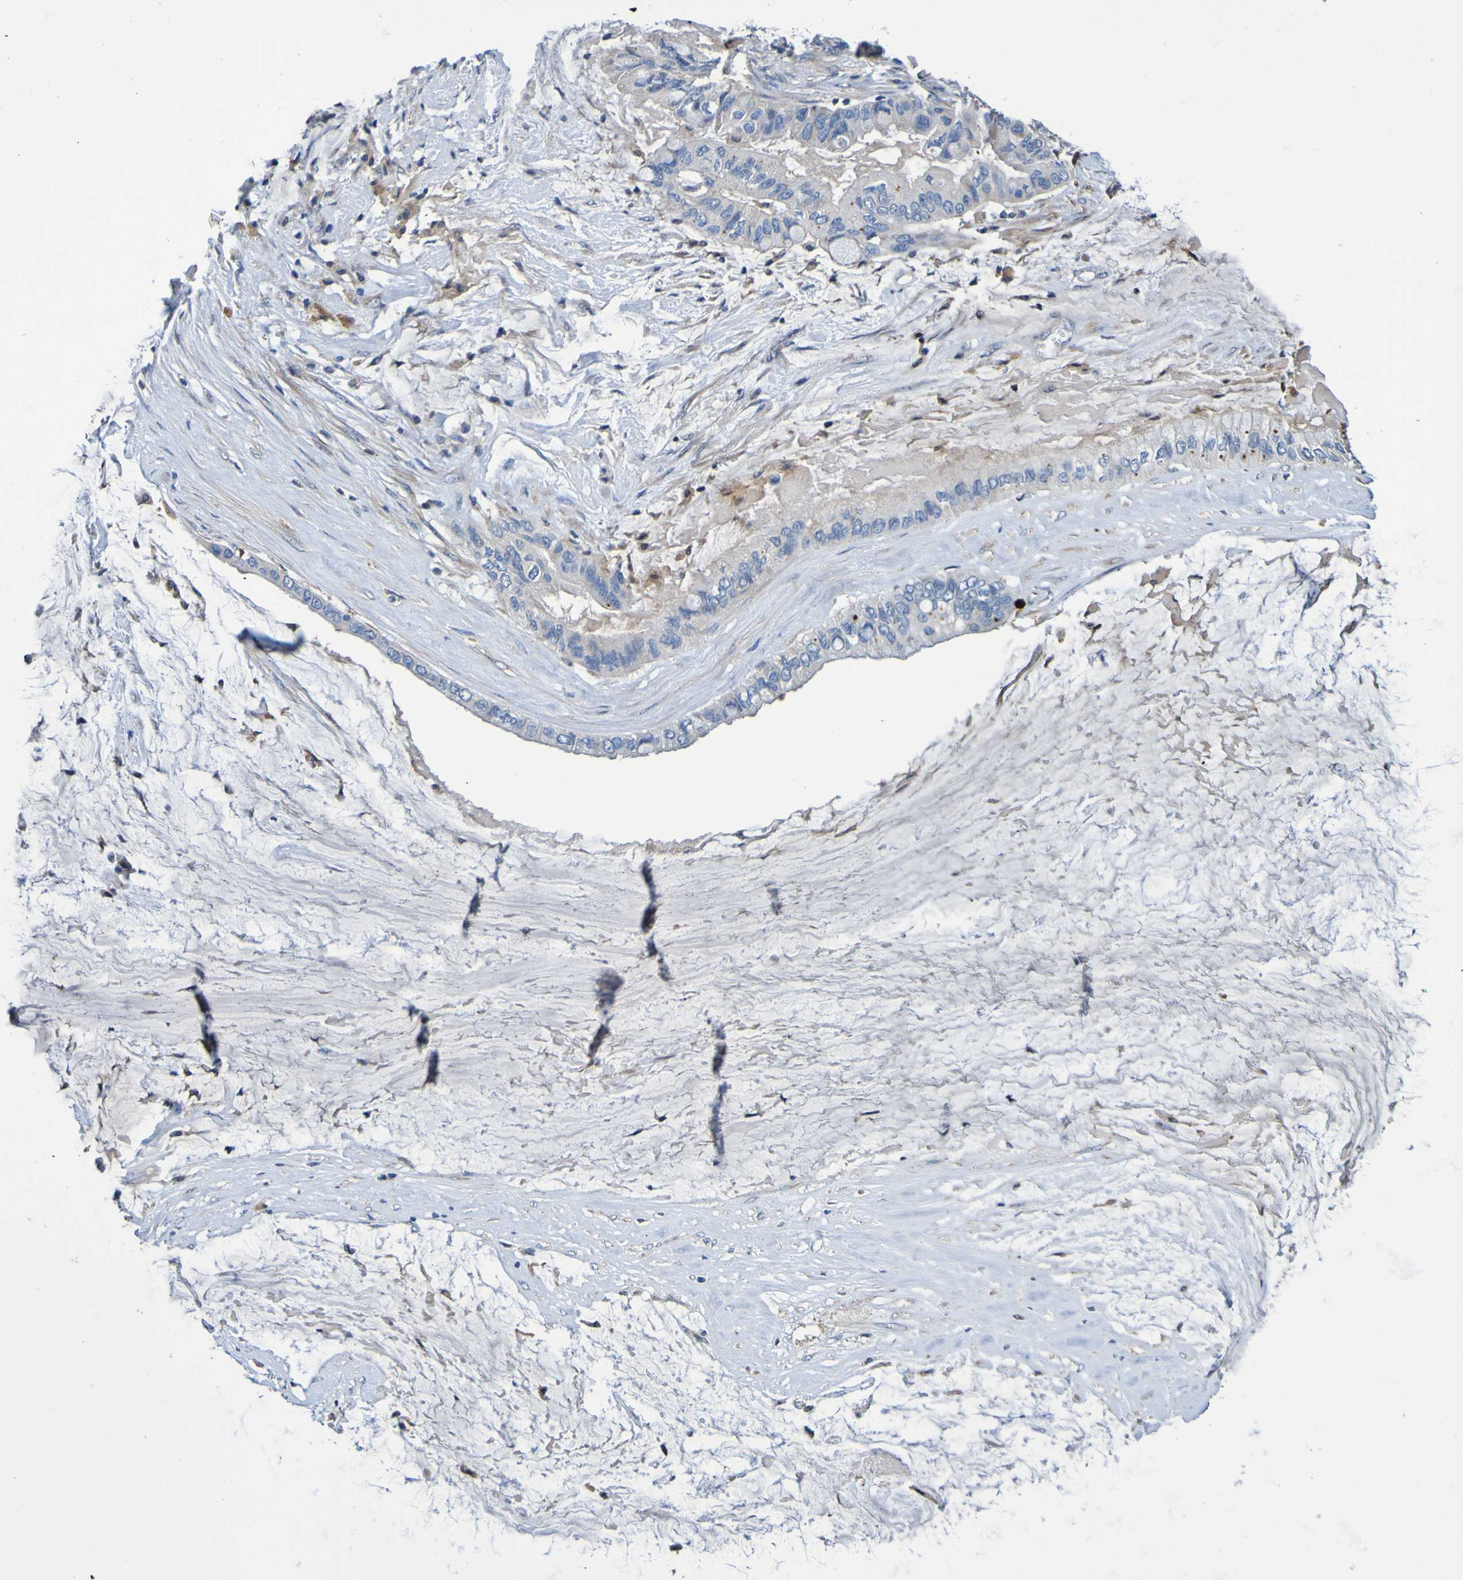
{"staining": {"intensity": "weak", "quantity": ">75%", "location": "cytoplasmic/membranous"}, "tissue": "ovarian cancer", "cell_type": "Tumor cells", "image_type": "cancer", "snomed": [{"axis": "morphology", "description": "Cystadenocarcinoma, mucinous, NOS"}, {"axis": "topography", "description": "Ovary"}], "caption": "Immunohistochemistry (IHC) image of neoplastic tissue: human mucinous cystadenocarcinoma (ovarian) stained using immunohistochemistry shows low levels of weak protein expression localized specifically in the cytoplasmic/membranous of tumor cells, appearing as a cytoplasmic/membranous brown color.", "gene": "METAP2", "patient": {"sex": "female", "age": 80}}